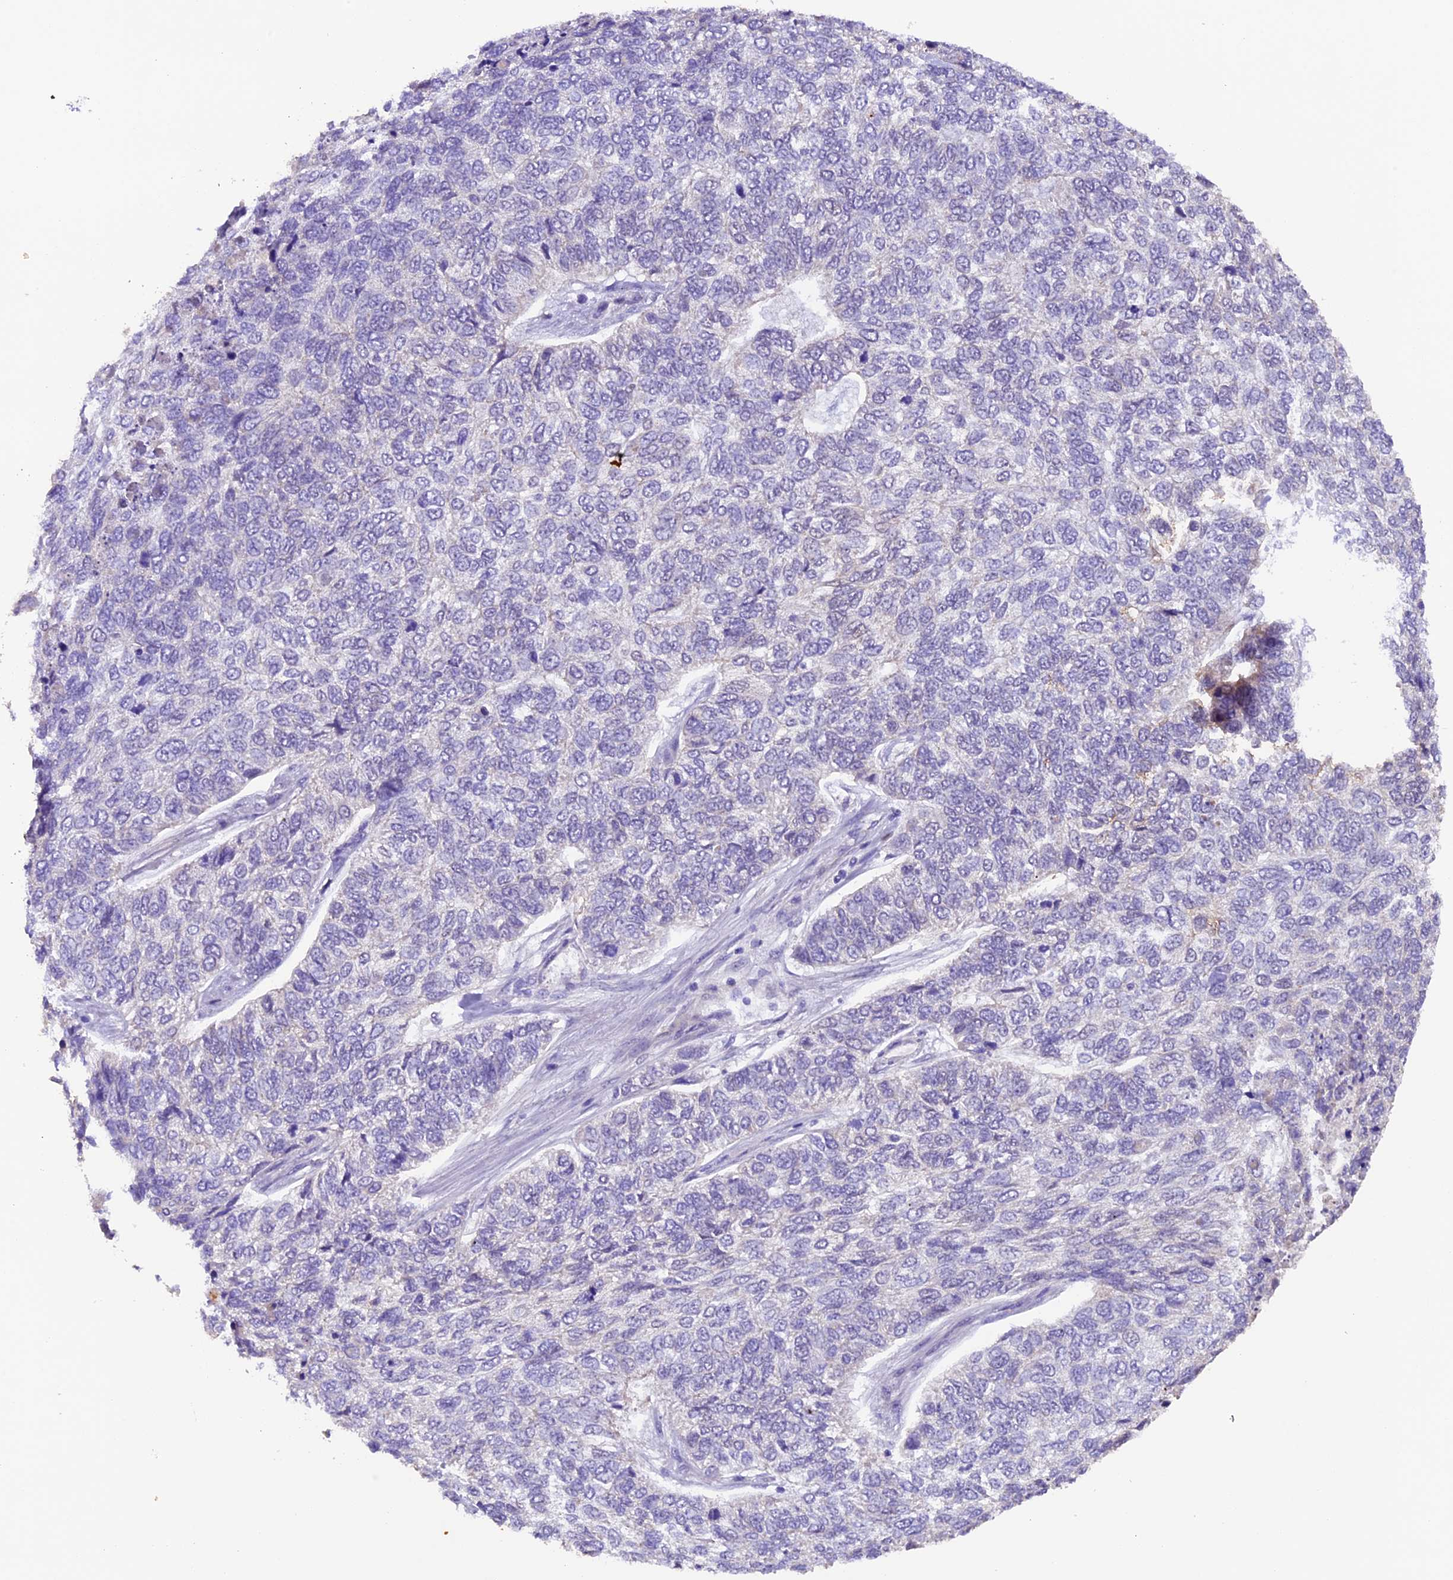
{"staining": {"intensity": "negative", "quantity": "none", "location": "none"}, "tissue": "skin cancer", "cell_type": "Tumor cells", "image_type": "cancer", "snomed": [{"axis": "morphology", "description": "Basal cell carcinoma"}, {"axis": "topography", "description": "Skin"}], "caption": "The immunohistochemistry (IHC) histopathology image has no significant positivity in tumor cells of skin cancer tissue.", "gene": "NCK2", "patient": {"sex": "female", "age": 65}}